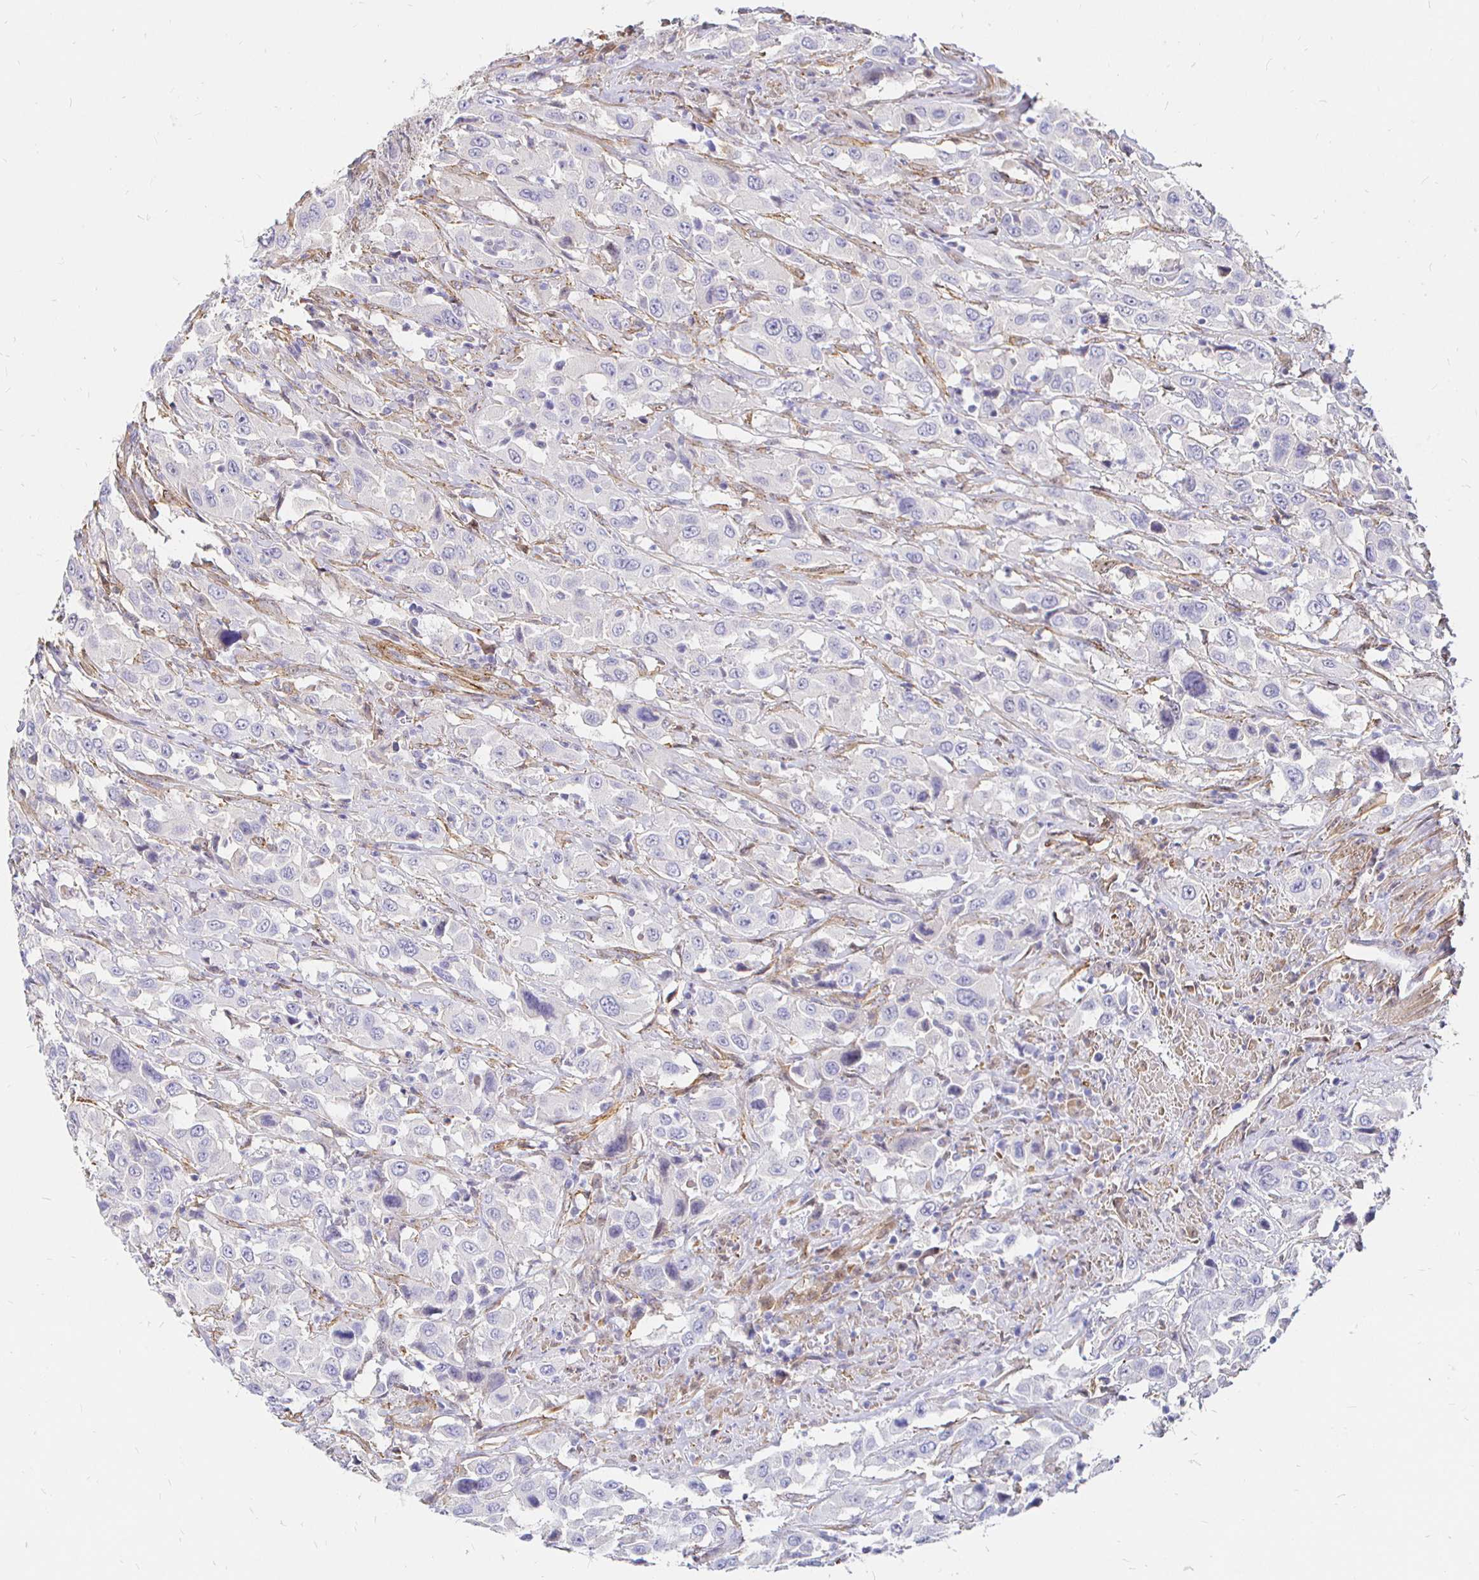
{"staining": {"intensity": "negative", "quantity": "none", "location": "none"}, "tissue": "urothelial cancer", "cell_type": "Tumor cells", "image_type": "cancer", "snomed": [{"axis": "morphology", "description": "Urothelial carcinoma, High grade"}, {"axis": "topography", "description": "Urinary bladder"}], "caption": "Micrograph shows no significant protein expression in tumor cells of urothelial carcinoma (high-grade).", "gene": "PALM2AKAP2", "patient": {"sex": "male", "age": 61}}